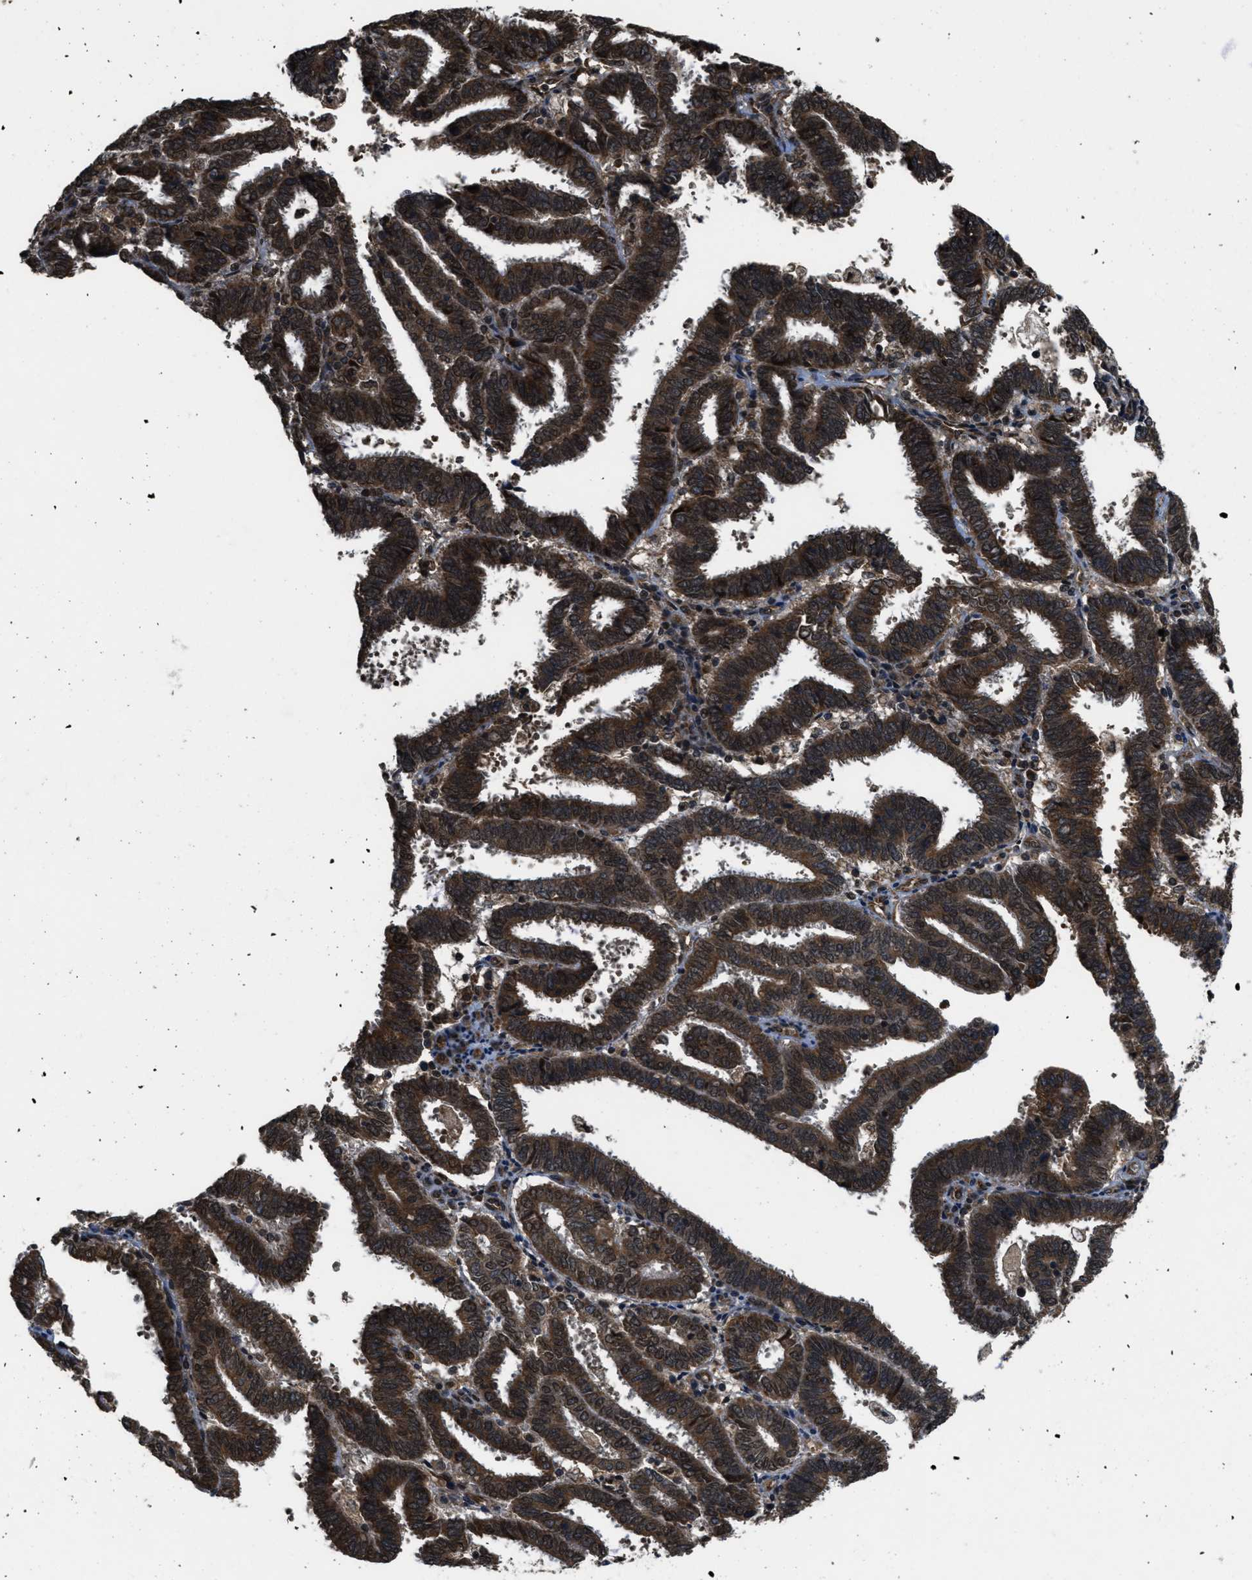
{"staining": {"intensity": "moderate", "quantity": ">75%", "location": "cytoplasmic/membranous"}, "tissue": "endometrial cancer", "cell_type": "Tumor cells", "image_type": "cancer", "snomed": [{"axis": "morphology", "description": "Adenocarcinoma, NOS"}, {"axis": "topography", "description": "Uterus"}], "caption": "Tumor cells demonstrate medium levels of moderate cytoplasmic/membranous expression in about >75% of cells in endometrial adenocarcinoma.", "gene": "SPTLC1", "patient": {"sex": "female", "age": 83}}